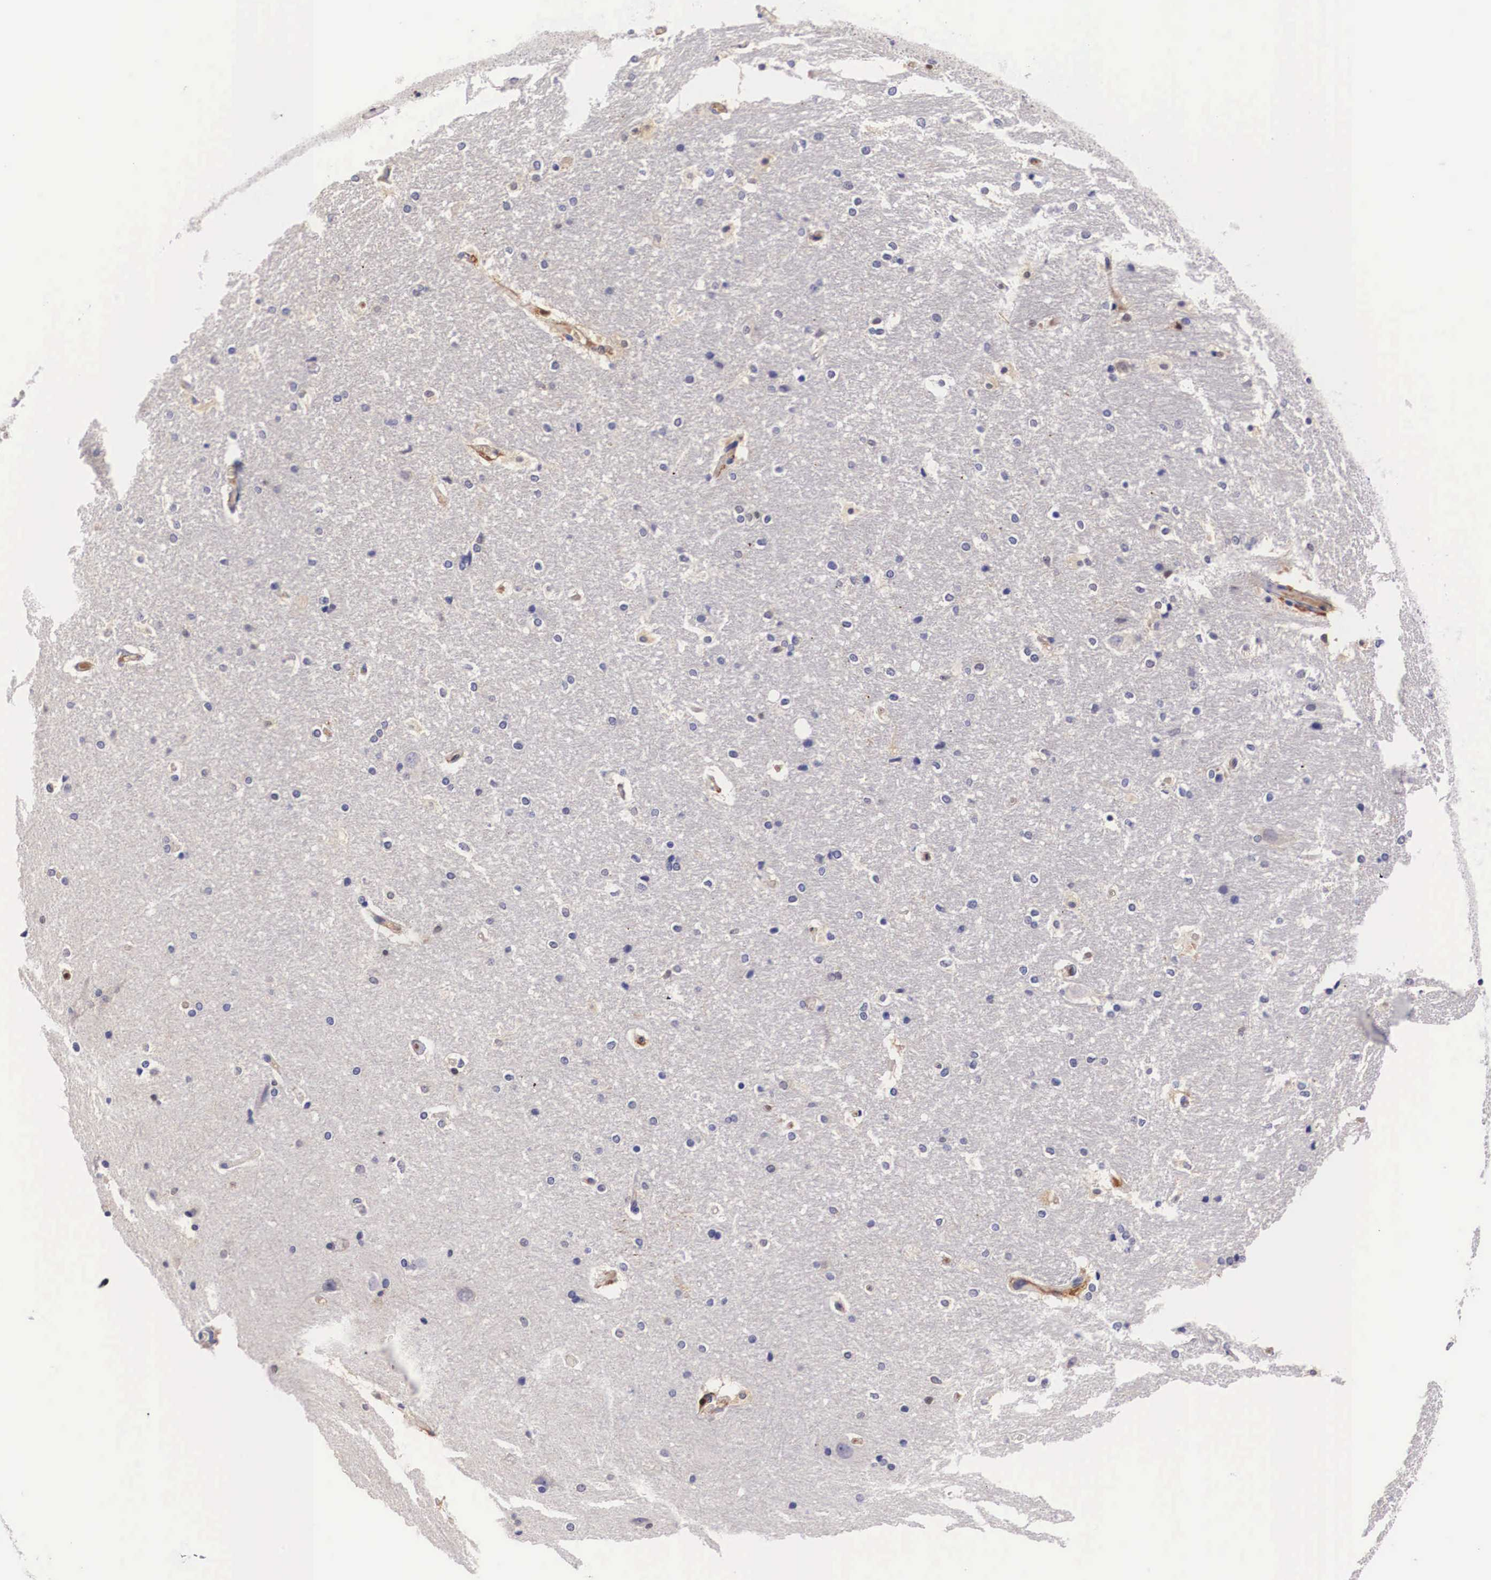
{"staining": {"intensity": "negative", "quantity": "none", "location": "none"}, "tissue": "hippocampus", "cell_type": "Glial cells", "image_type": "normal", "snomed": [{"axis": "morphology", "description": "Normal tissue, NOS"}, {"axis": "topography", "description": "Hippocampus"}], "caption": "IHC of unremarkable hippocampus reveals no staining in glial cells. The staining was performed using DAB to visualize the protein expression in brown, while the nuclei were stained in blue with hematoxylin (Magnification: 20x).", "gene": "RENBP", "patient": {"sex": "female", "age": 19}}